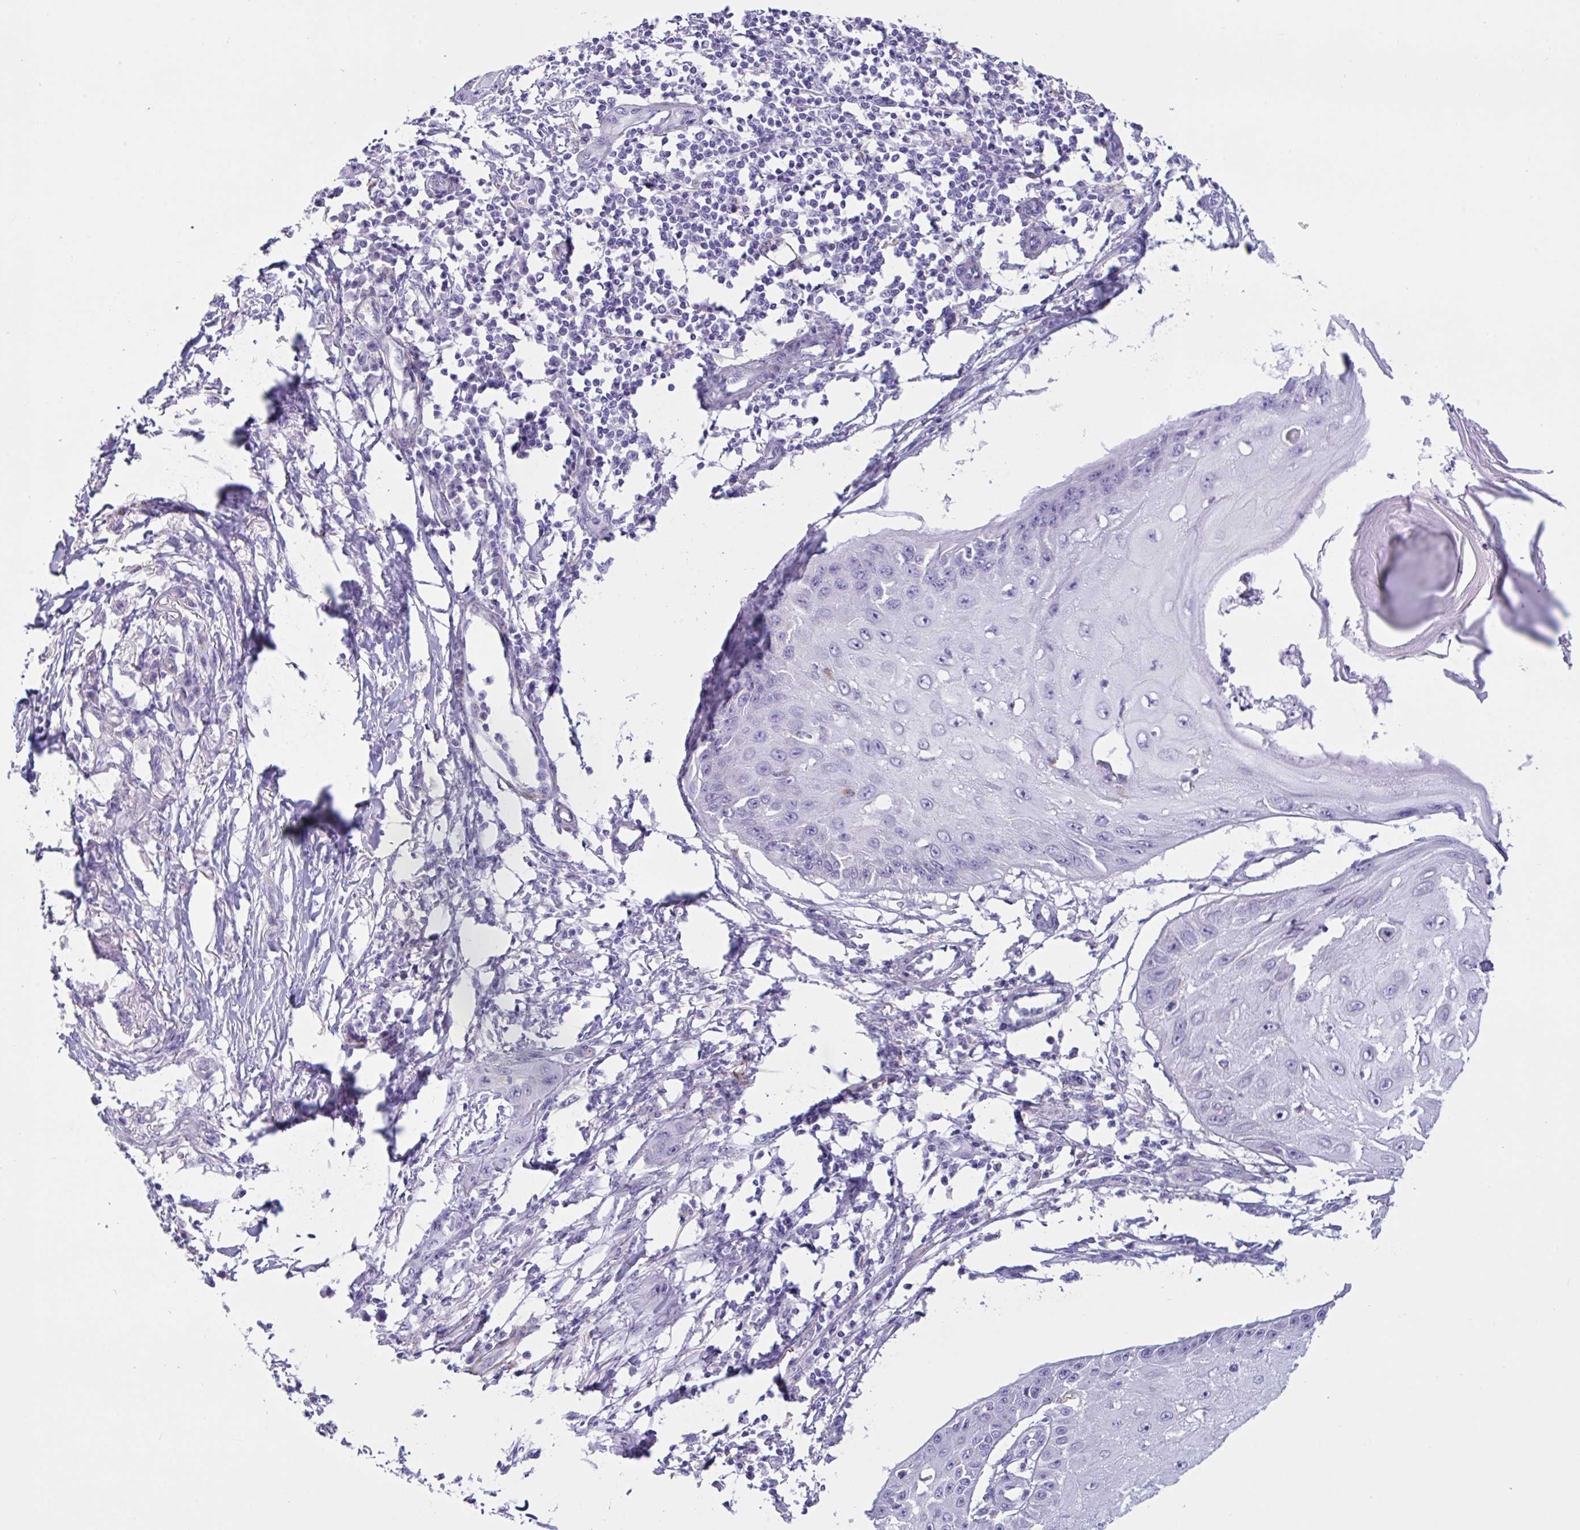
{"staining": {"intensity": "negative", "quantity": "none", "location": "none"}, "tissue": "skin cancer", "cell_type": "Tumor cells", "image_type": "cancer", "snomed": [{"axis": "morphology", "description": "Squamous cell carcinoma, NOS"}, {"axis": "topography", "description": "Skin"}], "caption": "The image demonstrates no staining of tumor cells in skin cancer (squamous cell carcinoma).", "gene": "RPL22L1", "patient": {"sex": "male", "age": 70}}